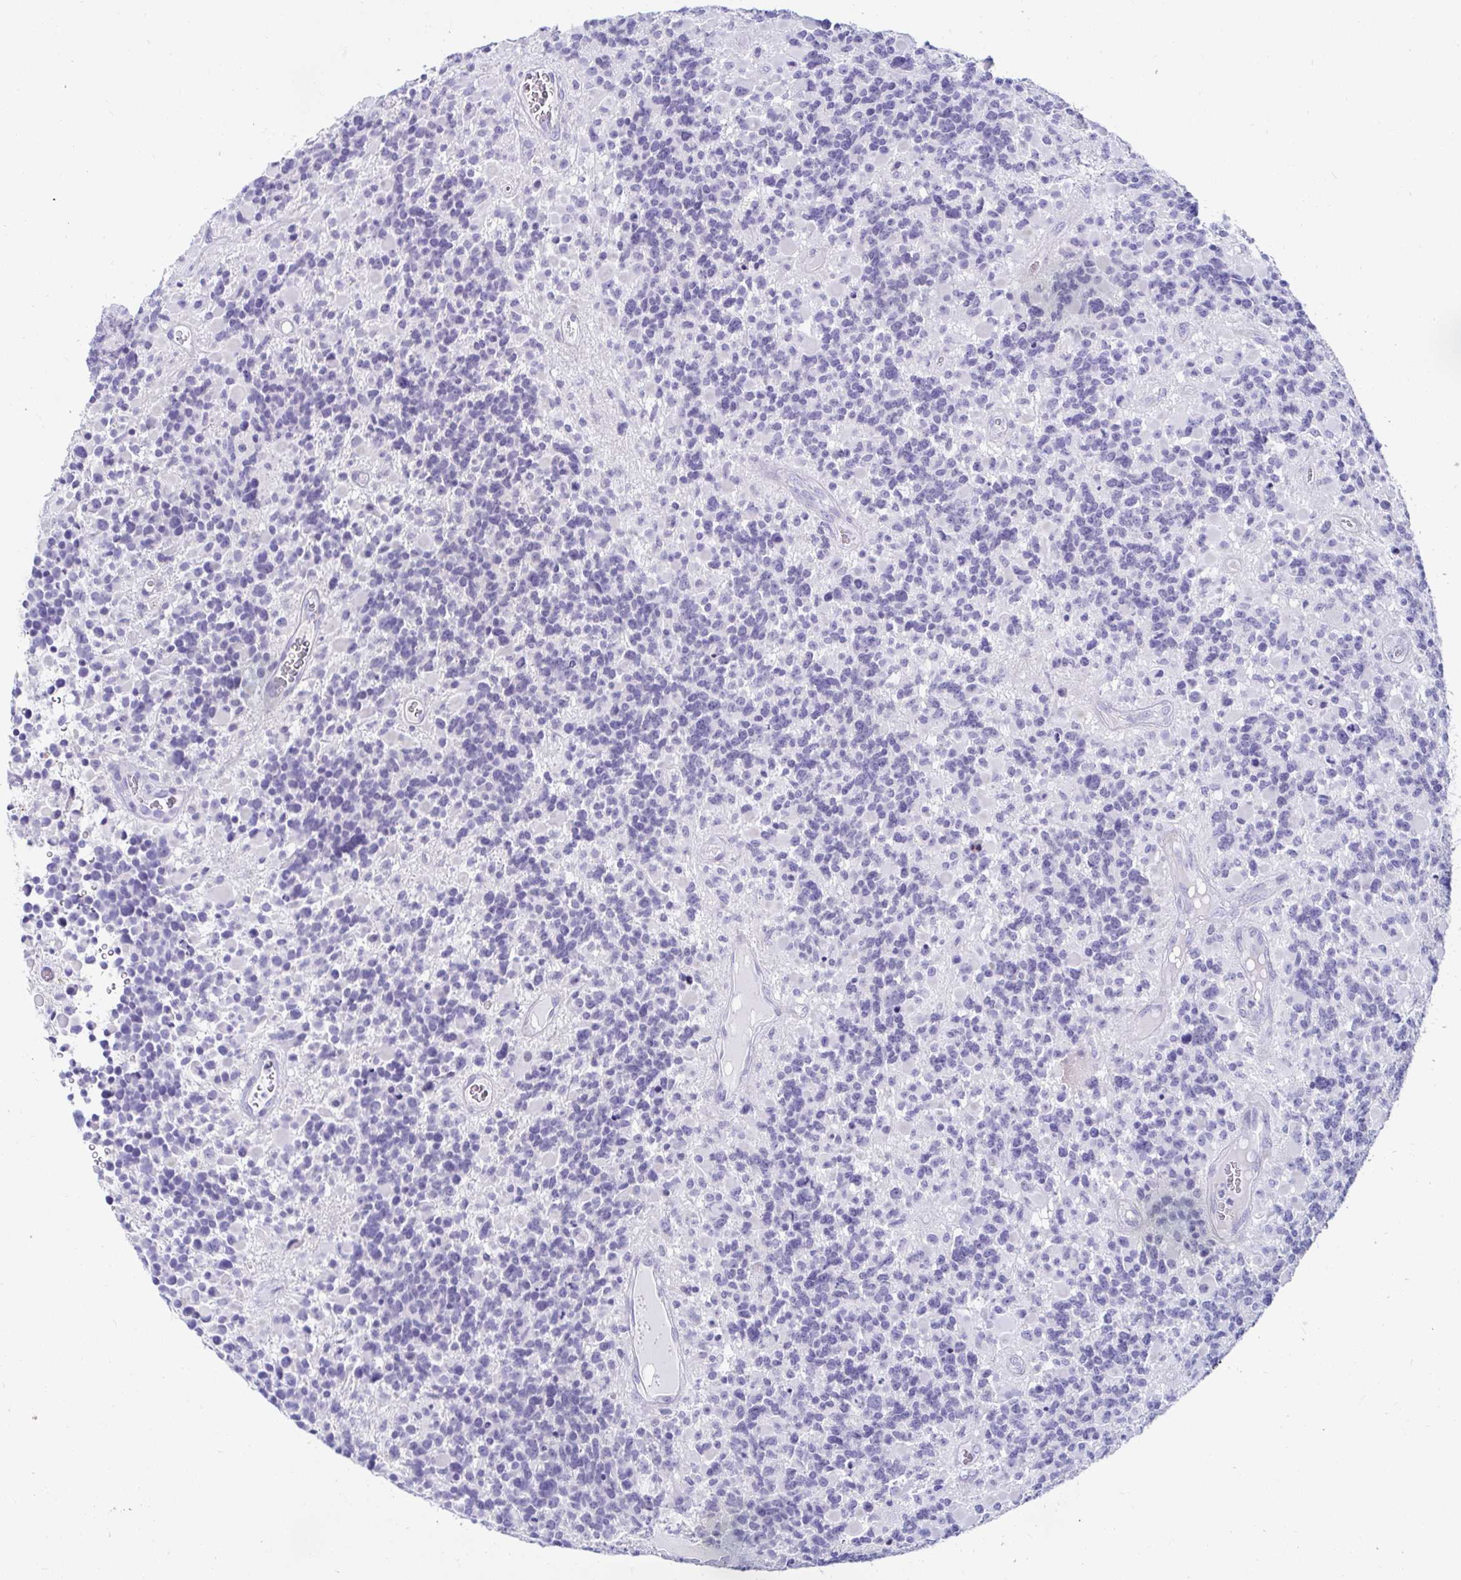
{"staining": {"intensity": "negative", "quantity": "none", "location": "none"}, "tissue": "glioma", "cell_type": "Tumor cells", "image_type": "cancer", "snomed": [{"axis": "morphology", "description": "Glioma, malignant, High grade"}, {"axis": "topography", "description": "Brain"}], "caption": "Immunohistochemical staining of human malignant glioma (high-grade) exhibits no significant staining in tumor cells.", "gene": "OR10K1", "patient": {"sex": "female", "age": 40}}